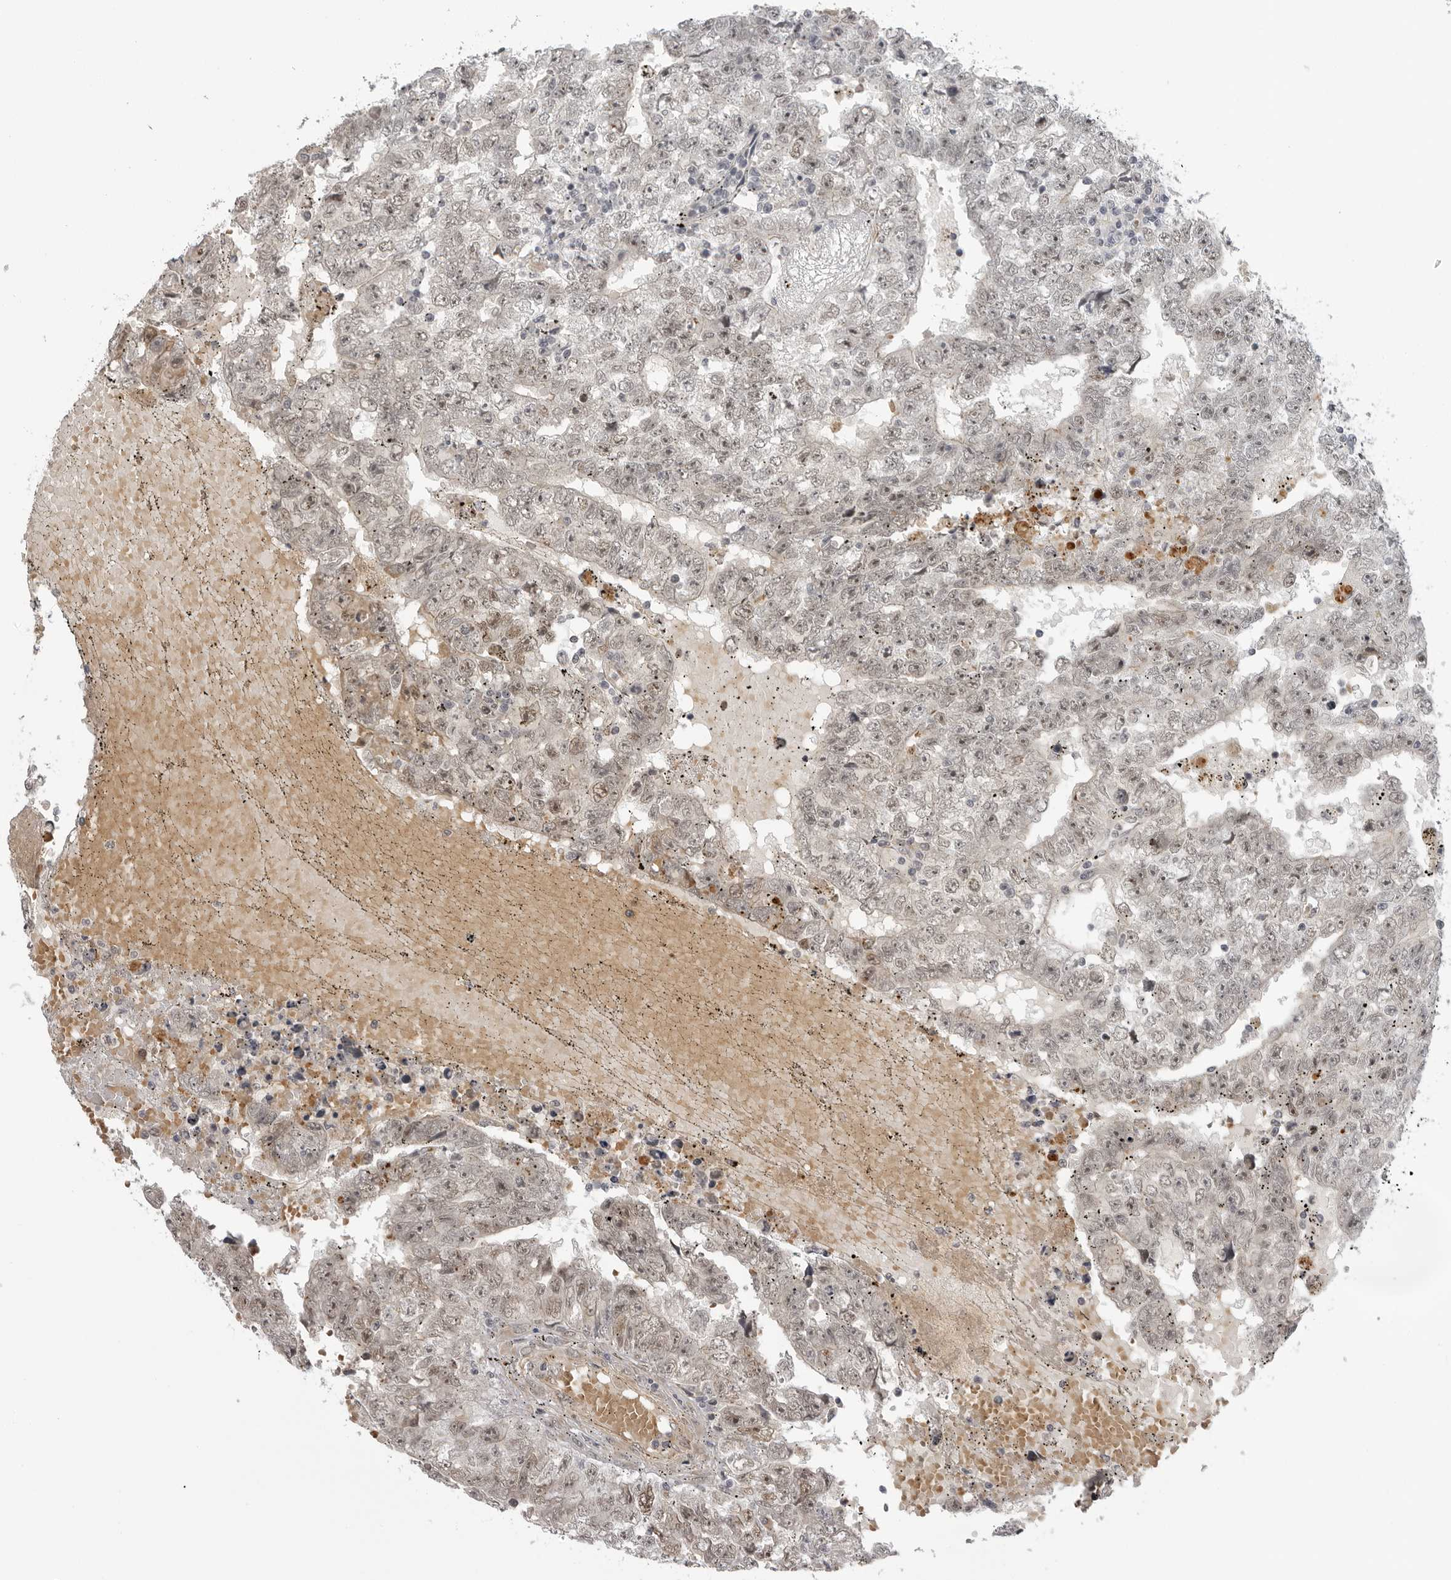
{"staining": {"intensity": "weak", "quantity": ">75%", "location": "nuclear"}, "tissue": "testis cancer", "cell_type": "Tumor cells", "image_type": "cancer", "snomed": [{"axis": "morphology", "description": "Carcinoma, Embryonal, NOS"}, {"axis": "topography", "description": "Testis"}], "caption": "An image of testis cancer (embryonal carcinoma) stained for a protein exhibits weak nuclear brown staining in tumor cells.", "gene": "ALPK2", "patient": {"sex": "male", "age": 25}}